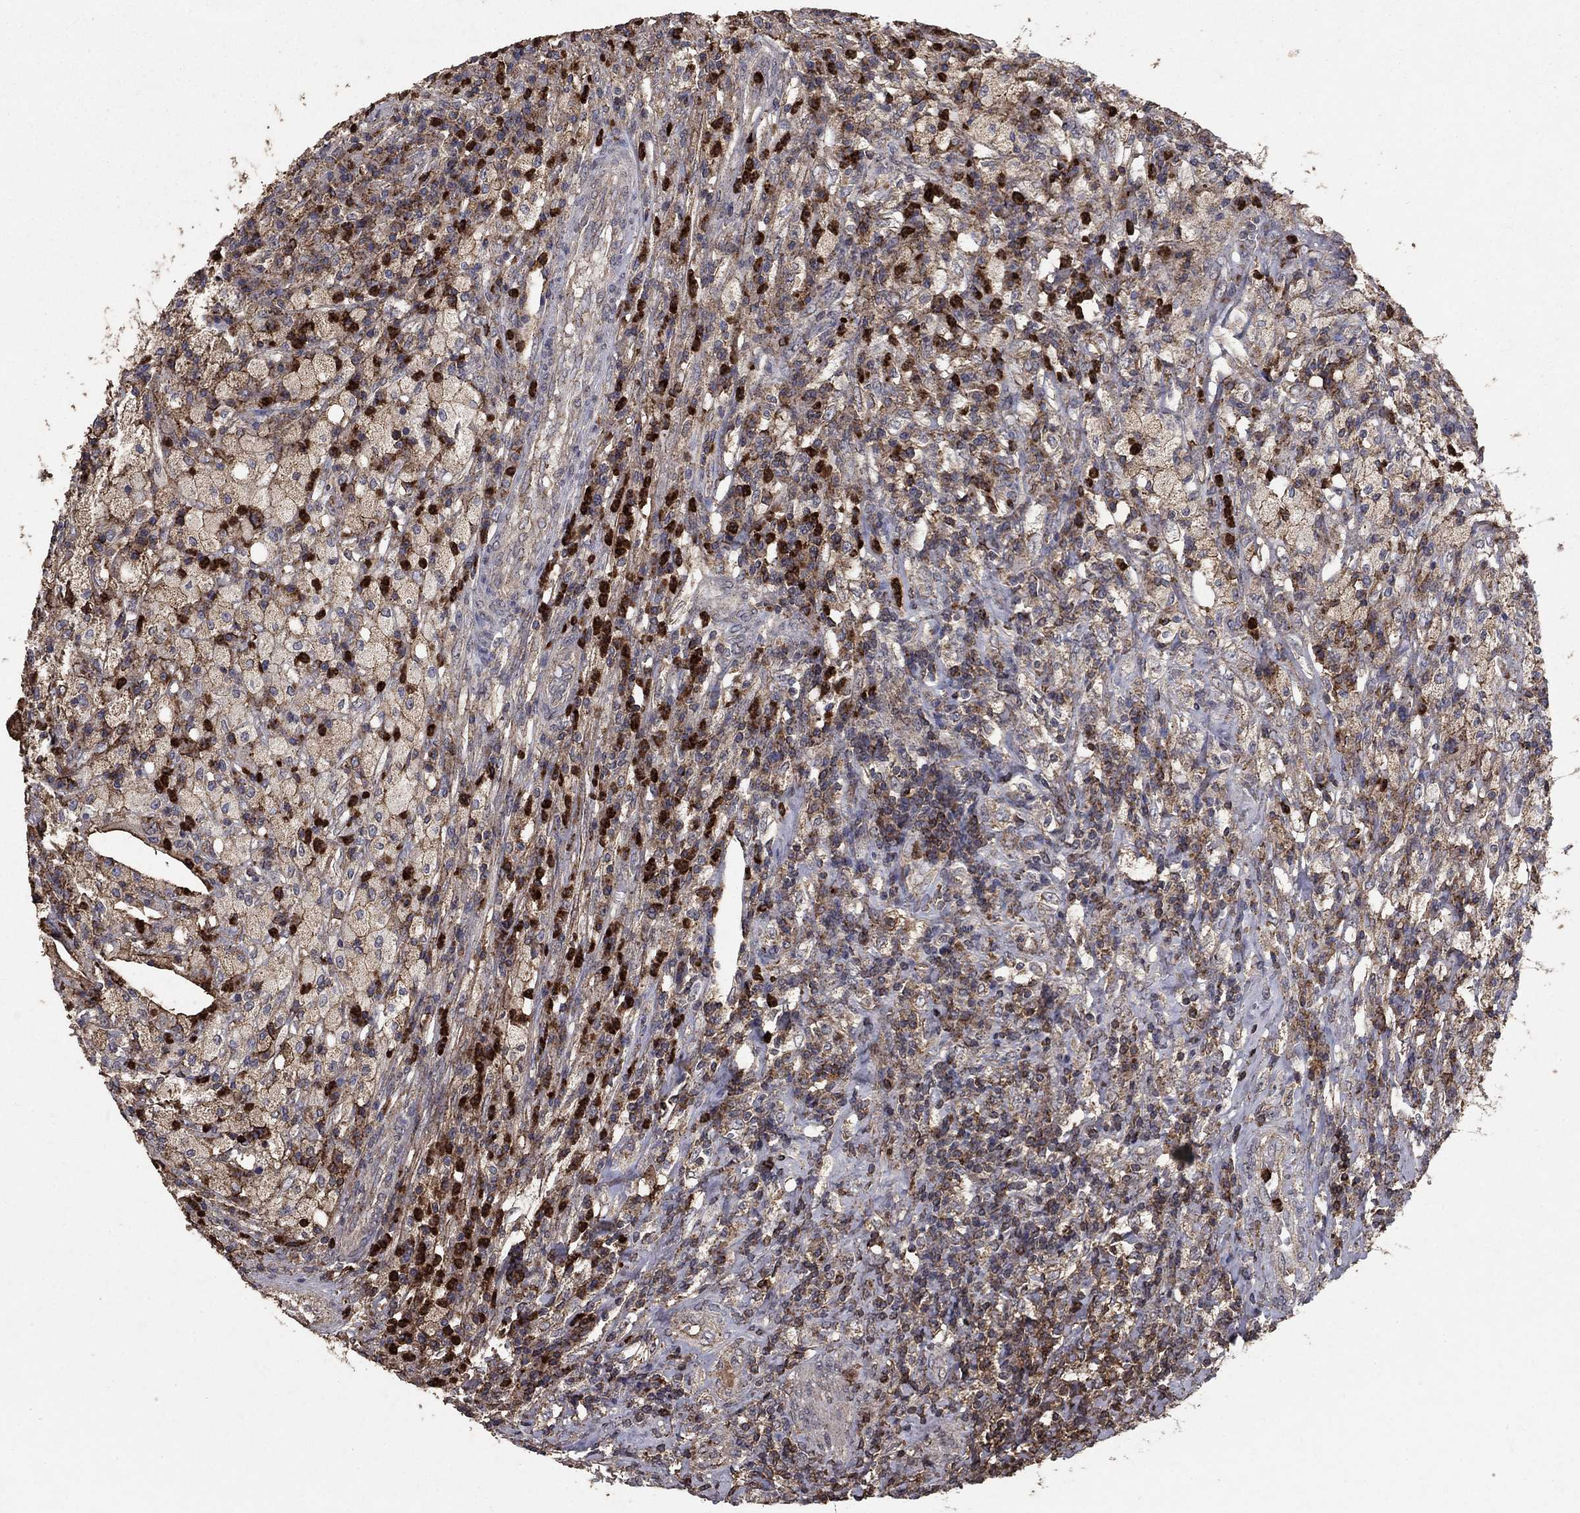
{"staining": {"intensity": "strong", "quantity": "<25%", "location": "cytoplasmic/membranous"}, "tissue": "testis cancer", "cell_type": "Tumor cells", "image_type": "cancer", "snomed": [{"axis": "morphology", "description": "Necrosis, NOS"}, {"axis": "morphology", "description": "Carcinoma, Embryonal, NOS"}, {"axis": "topography", "description": "Testis"}], "caption": "Immunohistochemistry (IHC) of human testis embryonal carcinoma shows medium levels of strong cytoplasmic/membranous expression in about <25% of tumor cells.", "gene": "CD24", "patient": {"sex": "male", "age": 19}}